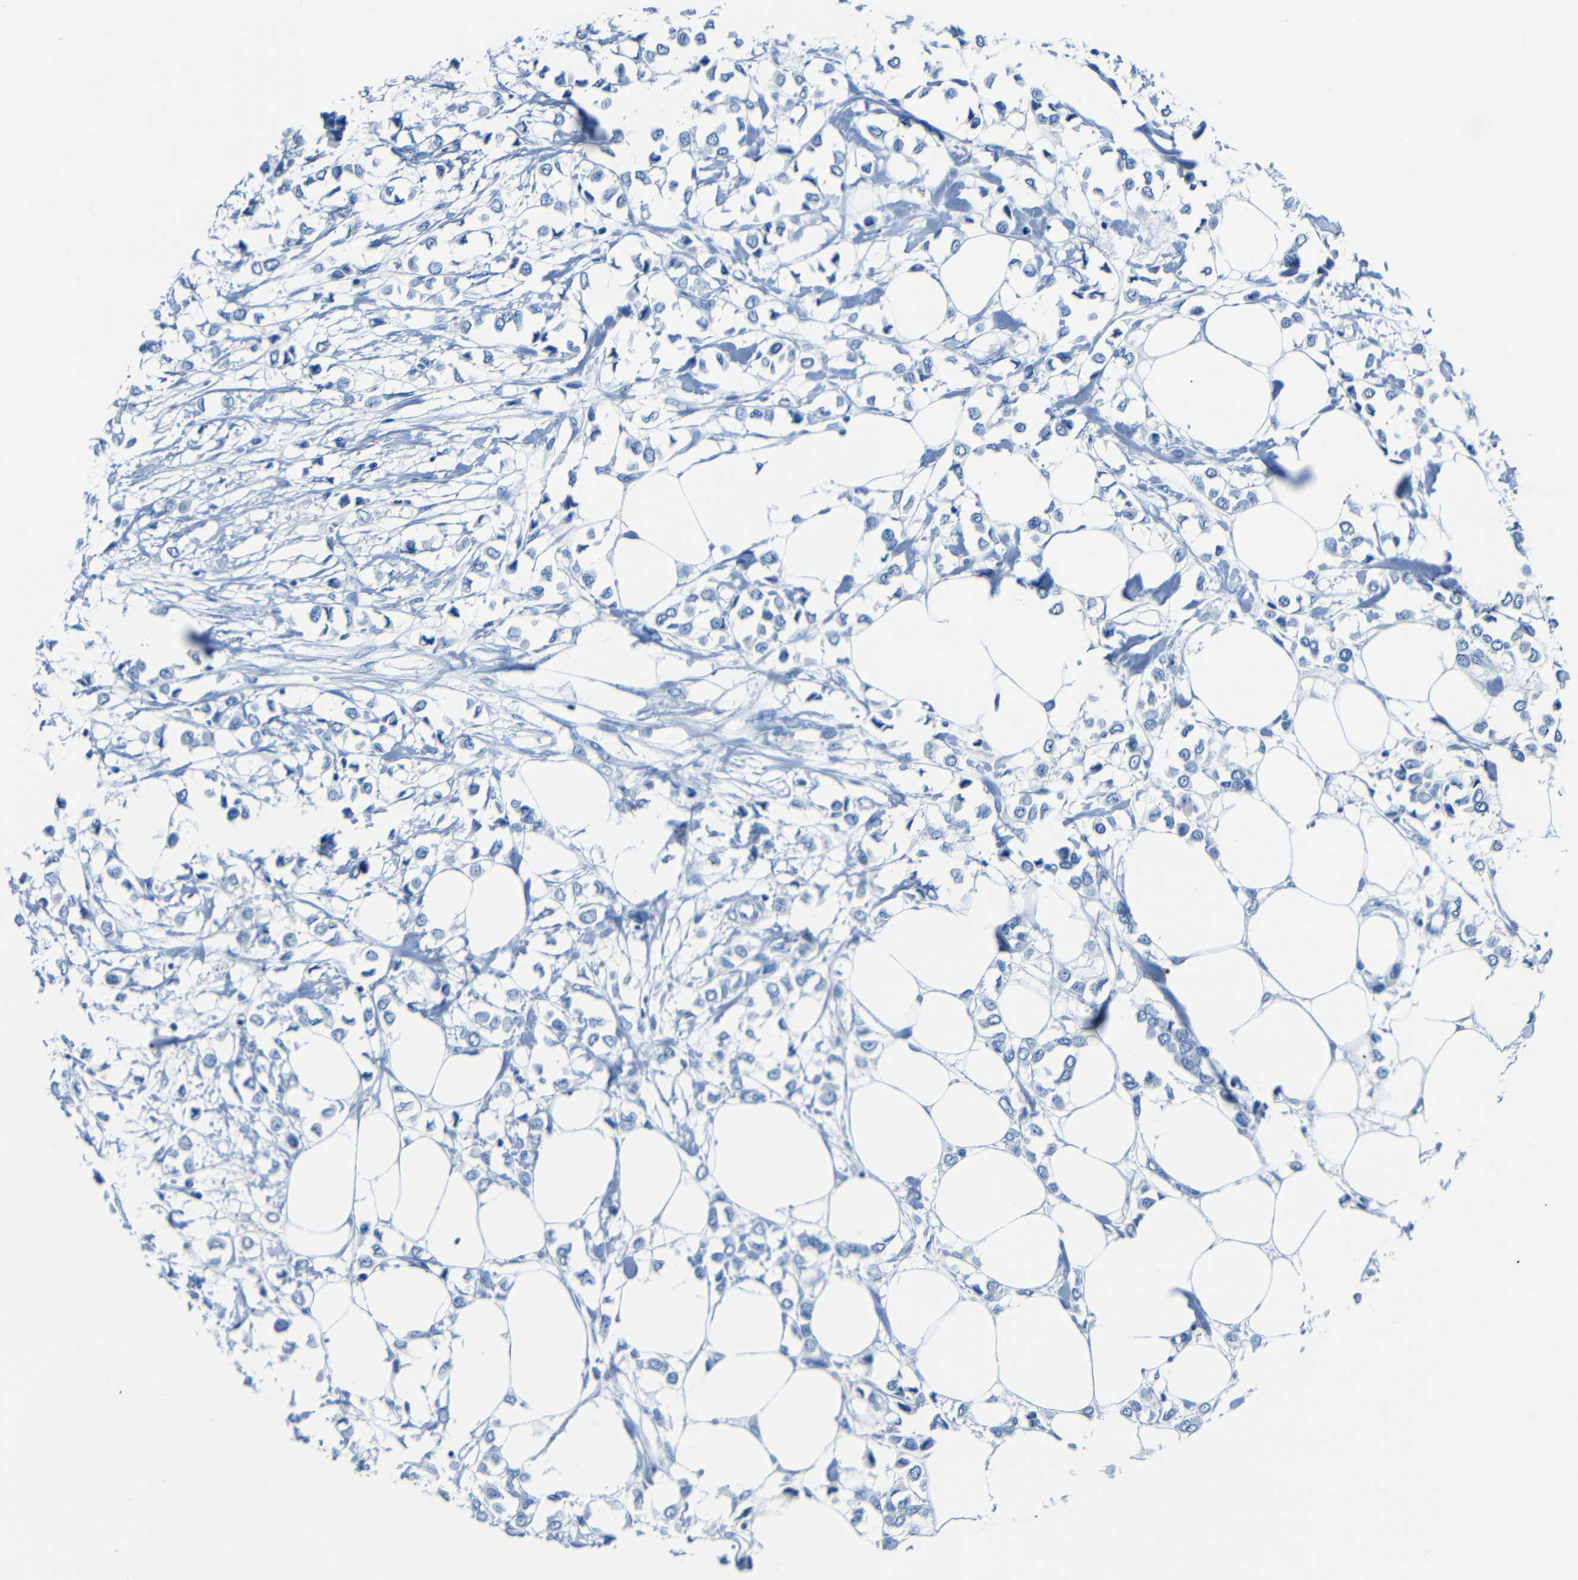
{"staining": {"intensity": "negative", "quantity": "none", "location": "none"}, "tissue": "breast cancer", "cell_type": "Tumor cells", "image_type": "cancer", "snomed": [{"axis": "morphology", "description": "Lobular carcinoma"}, {"axis": "topography", "description": "Breast"}], "caption": "The histopathology image displays no significant positivity in tumor cells of lobular carcinoma (breast).", "gene": "FBN2", "patient": {"sex": "female", "age": 51}}